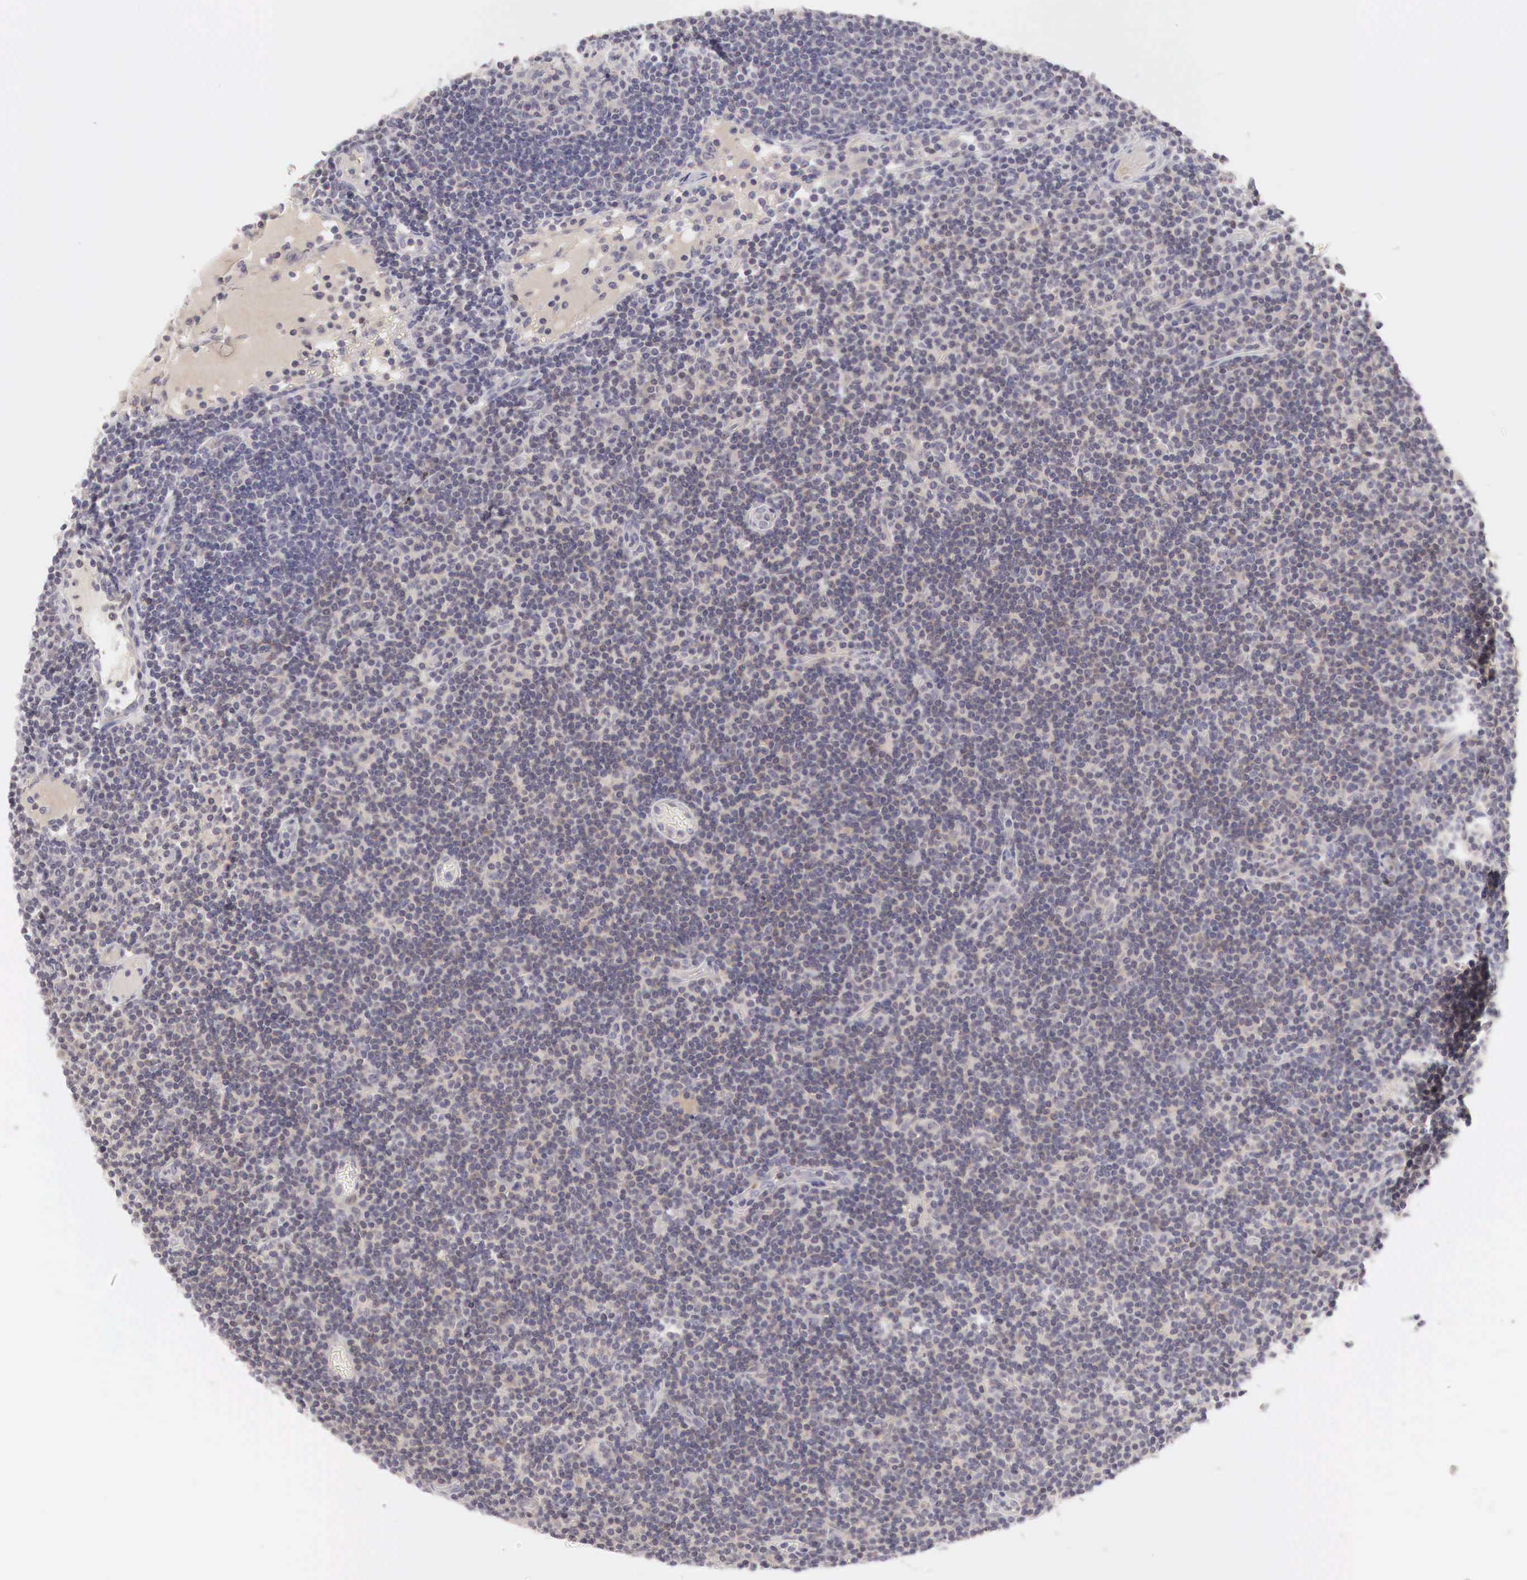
{"staining": {"intensity": "negative", "quantity": "none", "location": "none"}, "tissue": "lymph node", "cell_type": "Germinal center cells", "image_type": "normal", "snomed": [{"axis": "morphology", "description": "Normal tissue, NOS"}, {"axis": "topography", "description": "Lymph node"}], "caption": "A high-resolution micrograph shows immunohistochemistry staining of normal lymph node, which demonstrates no significant expression in germinal center cells. (Immunohistochemistry, brightfield microscopy, high magnification).", "gene": "GATA1", "patient": {"sex": "female", "age": 55}}